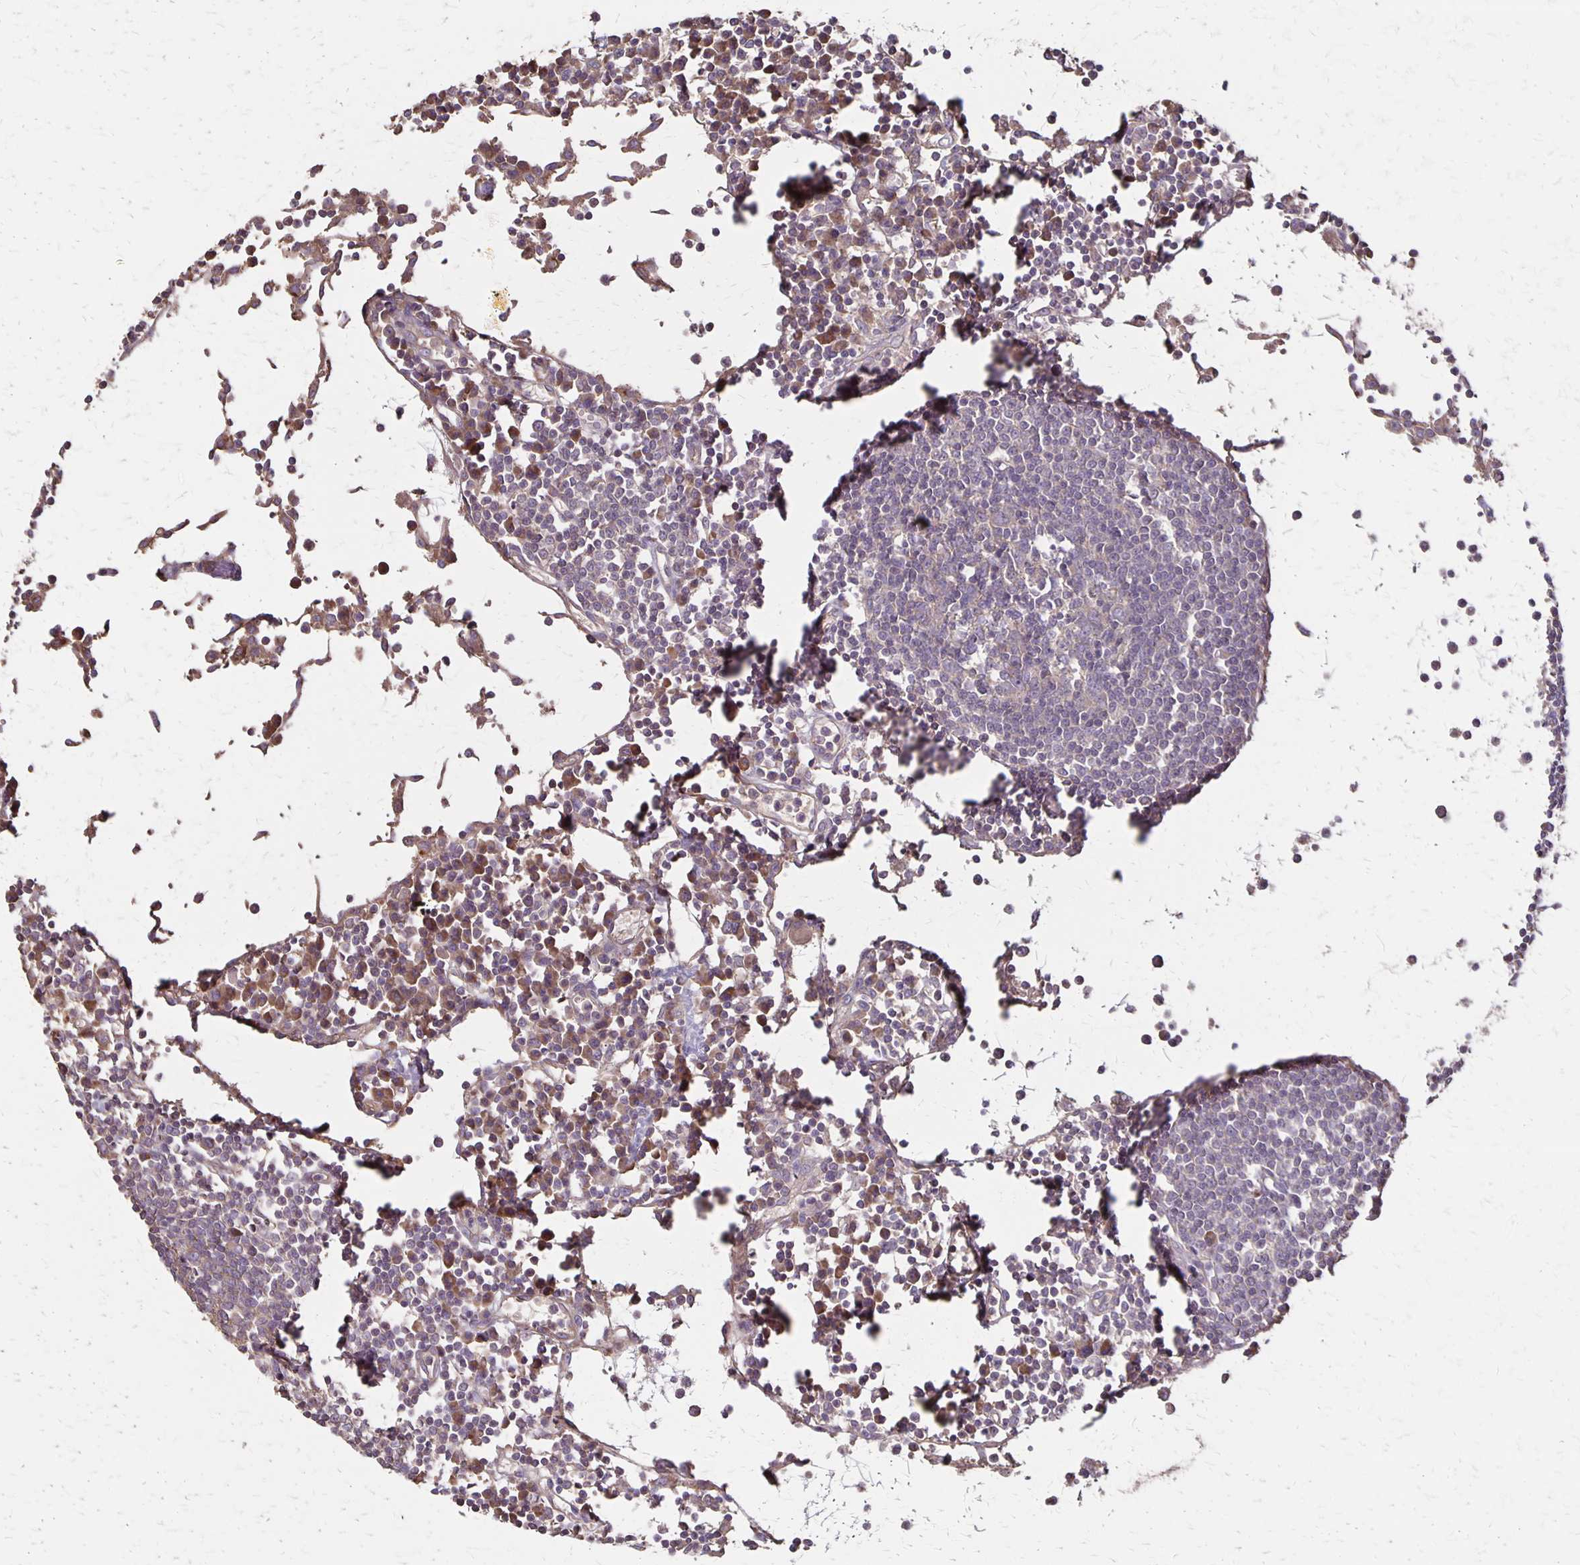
{"staining": {"intensity": "negative", "quantity": "none", "location": "none"}, "tissue": "lymph node", "cell_type": "Germinal center cells", "image_type": "normal", "snomed": [{"axis": "morphology", "description": "Normal tissue, NOS"}, {"axis": "topography", "description": "Lymph node"}], "caption": "High magnification brightfield microscopy of benign lymph node stained with DAB (brown) and counterstained with hematoxylin (blue): germinal center cells show no significant expression.", "gene": "PROM2", "patient": {"sex": "female", "age": 78}}